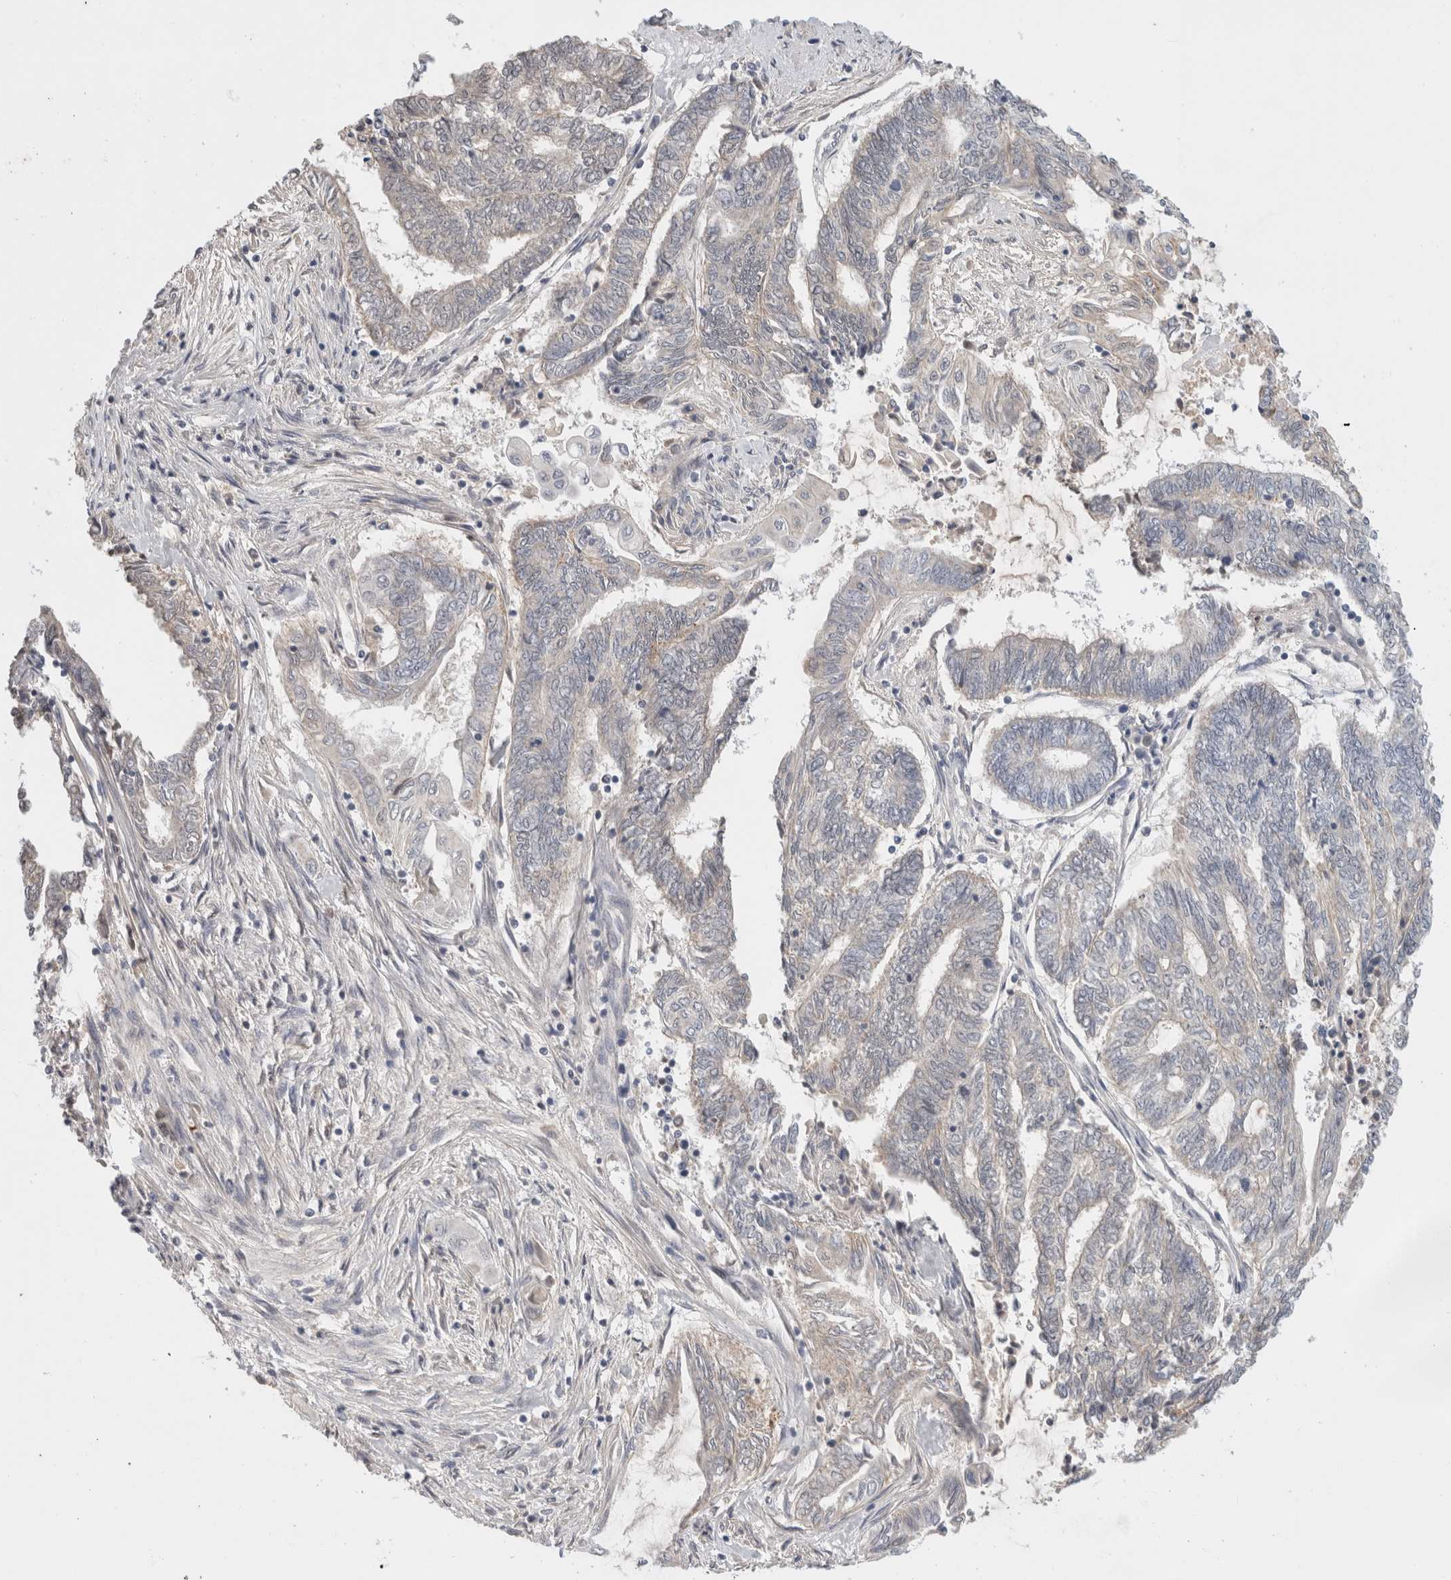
{"staining": {"intensity": "negative", "quantity": "none", "location": "none"}, "tissue": "endometrial cancer", "cell_type": "Tumor cells", "image_type": "cancer", "snomed": [{"axis": "morphology", "description": "Adenocarcinoma, NOS"}, {"axis": "topography", "description": "Uterus"}, {"axis": "topography", "description": "Endometrium"}], "caption": "An image of endometrial cancer stained for a protein displays no brown staining in tumor cells. (DAB (3,3'-diaminobenzidine) IHC, high magnification).", "gene": "HCN3", "patient": {"sex": "female", "age": 70}}